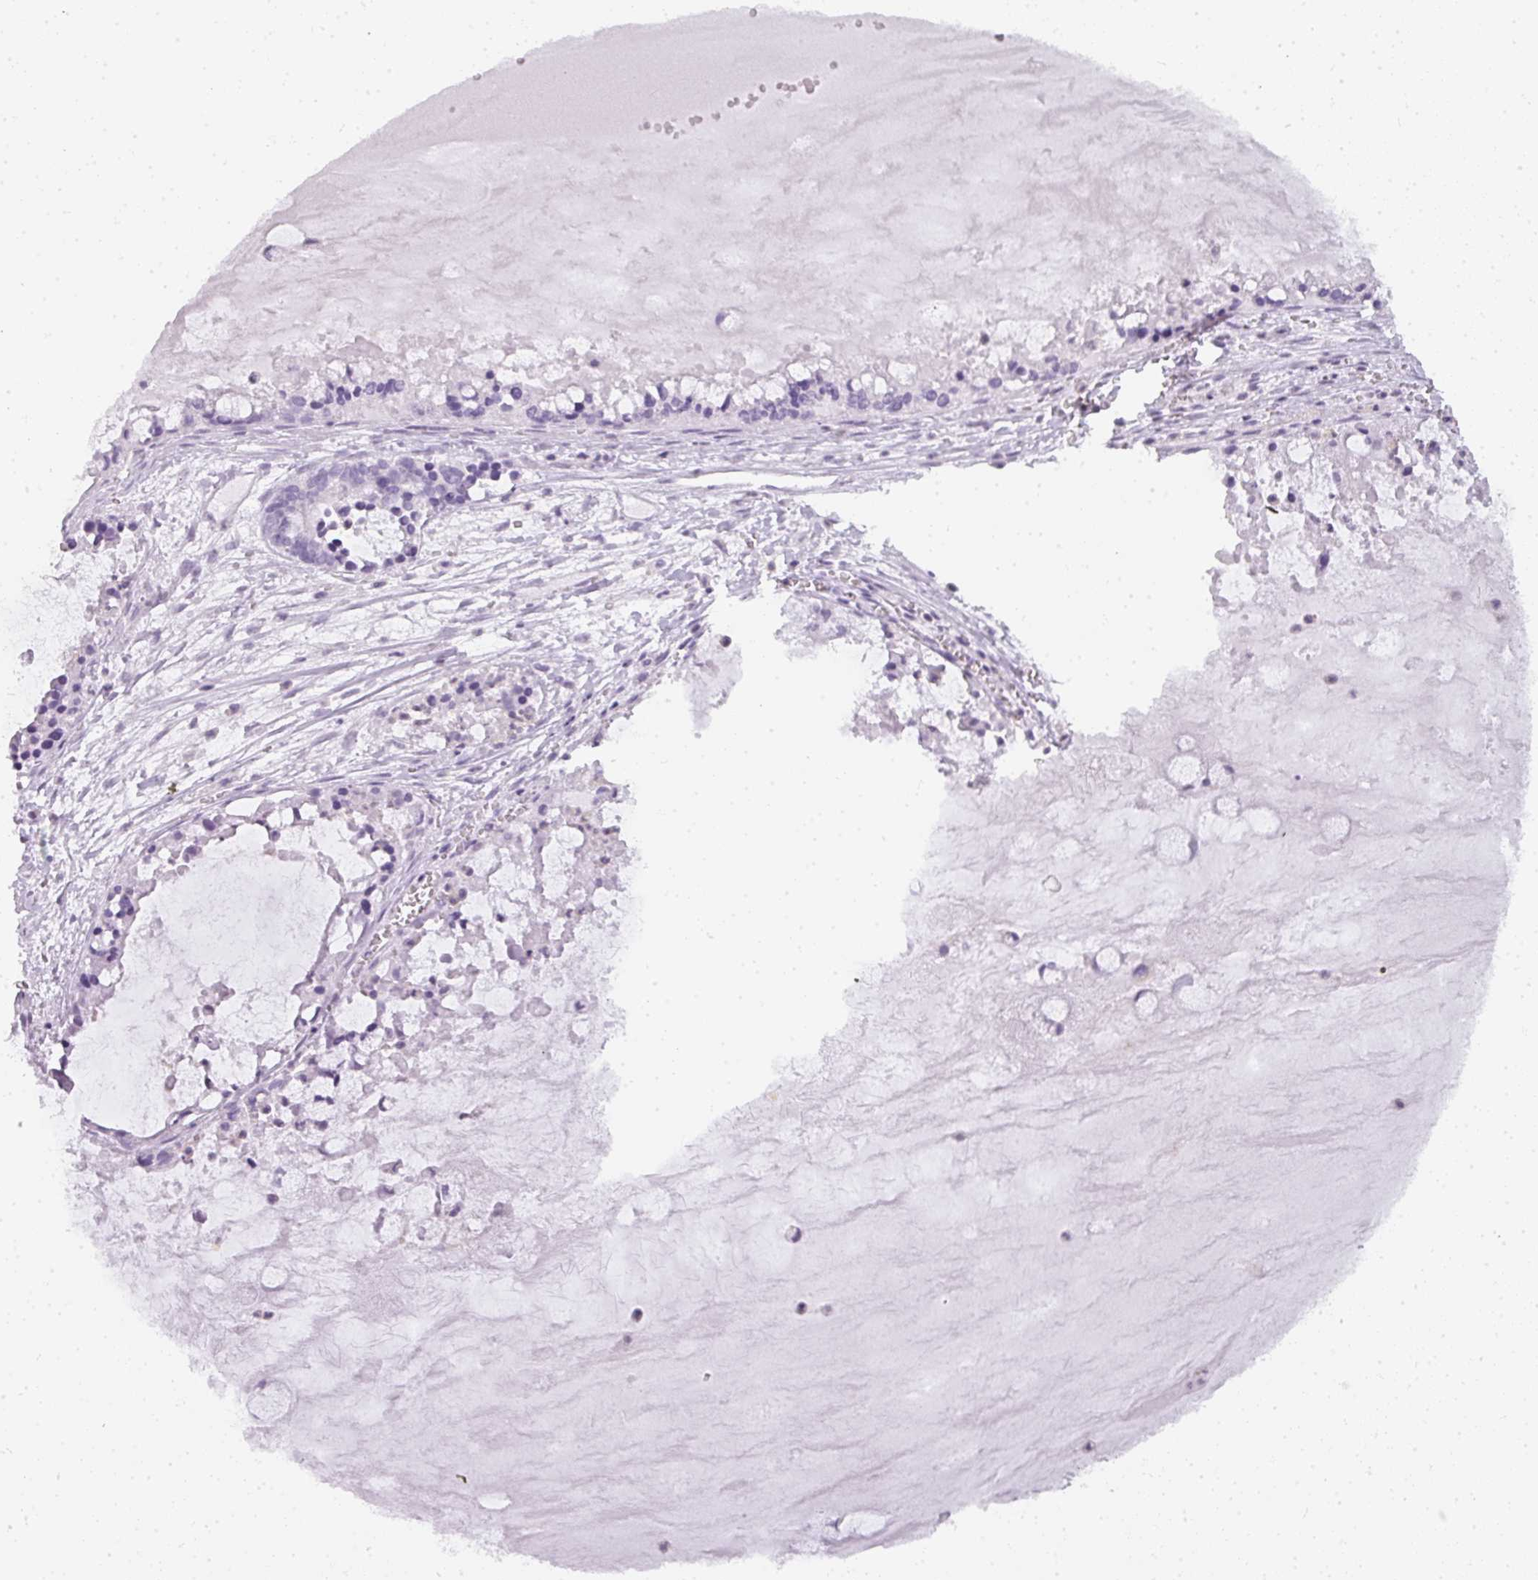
{"staining": {"intensity": "negative", "quantity": "none", "location": "none"}, "tissue": "ovarian cancer", "cell_type": "Tumor cells", "image_type": "cancer", "snomed": [{"axis": "morphology", "description": "Cystadenocarcinoma, mucinous, NOS"}, {"axis": "topography", "description": "Ovary"}], "caption": "Immunohistochemistry histopathology image of neoplastic tissue: mucinous cystadenocarcinoma (ovarian) stained with DAB shows no significant protein expression in tumor cells.", "gene": "TMEM42", "patient": {"sex": "female", "age": 63}}